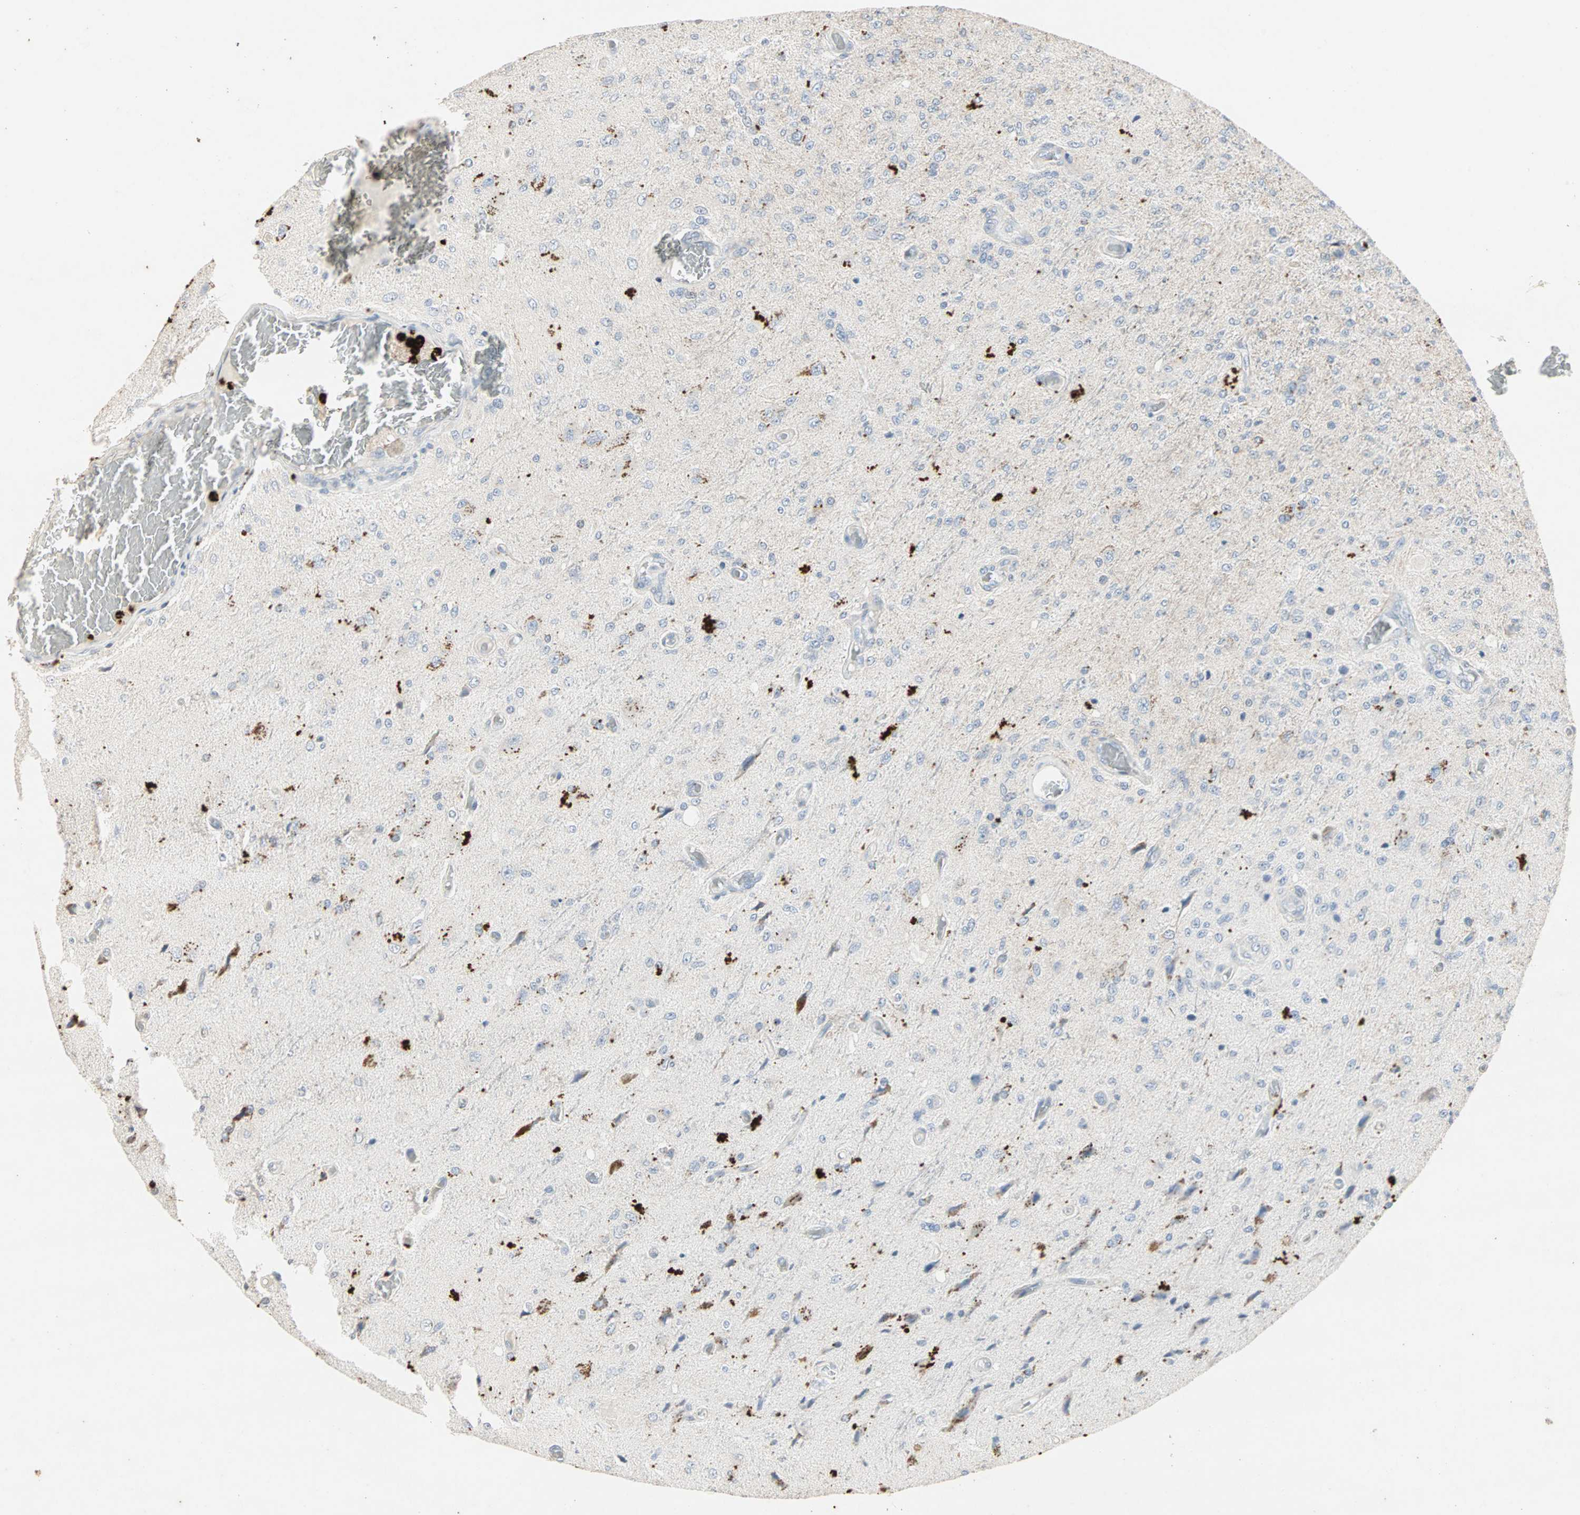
{"staining": {"intensity": "negative", "quantity": "none", "location": "none"}, "tissue": "glioma", "cell_type": "Tumor cells", "image_type": "cancer", "snomed": [{"axis": "morphology", "description": "Normal tissue, NOS"}, {"axis": "morphology", "description": "Glioma, malignant, High grade"}, {"axis": "topography", "description": "Cerebral cortex"}], "caption": "The histopathology image exhibits no significant expression in tumor cells of glioma. (Brightfield microscopy of DAB (3,3'-diaminobenzidine) immunohistochemistry (IHC) at high magnification).", "gene": "CEACAM6", "patient": {"sex": "male", "age": 77}}